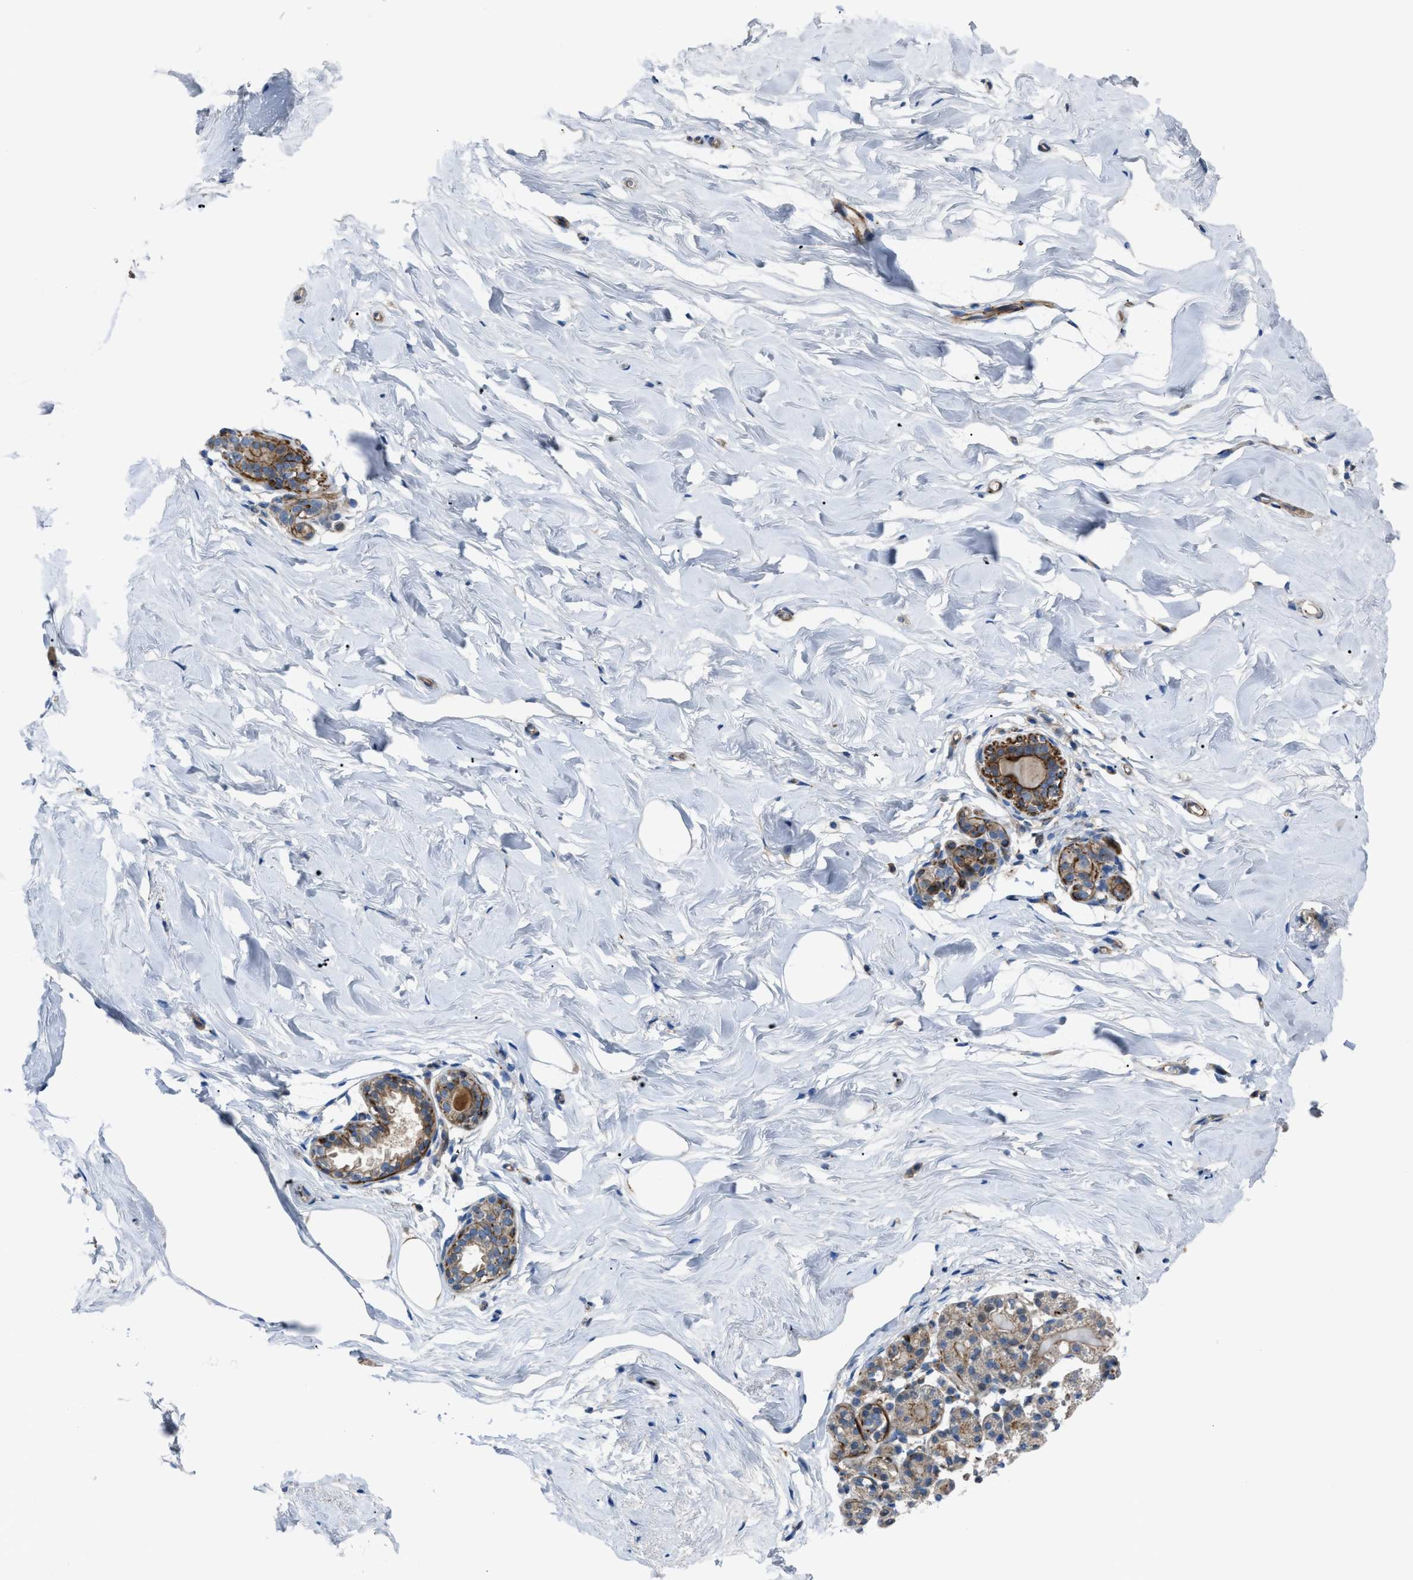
{"staining": {"intensity": "weak", "quantity": ">75%", "location": "cytoplasmic/membranous"}, "tissue": "breast", "cell_type": "Adipocytes", "image_type": "normal", "snomed": [{"axis": "morphology", "description": "Normal tissue, NOS"}, {"axis": "topography", "description": "Breast"}], "caption": "The image shows staining of benign breast, revealing weak cytoplasmic/membranous protein positivity (brown color) within adipocytes. Nuclei are stained in blue.", "gene": "AGPAT2", "patient": {"sex": "female", "age": 62}}